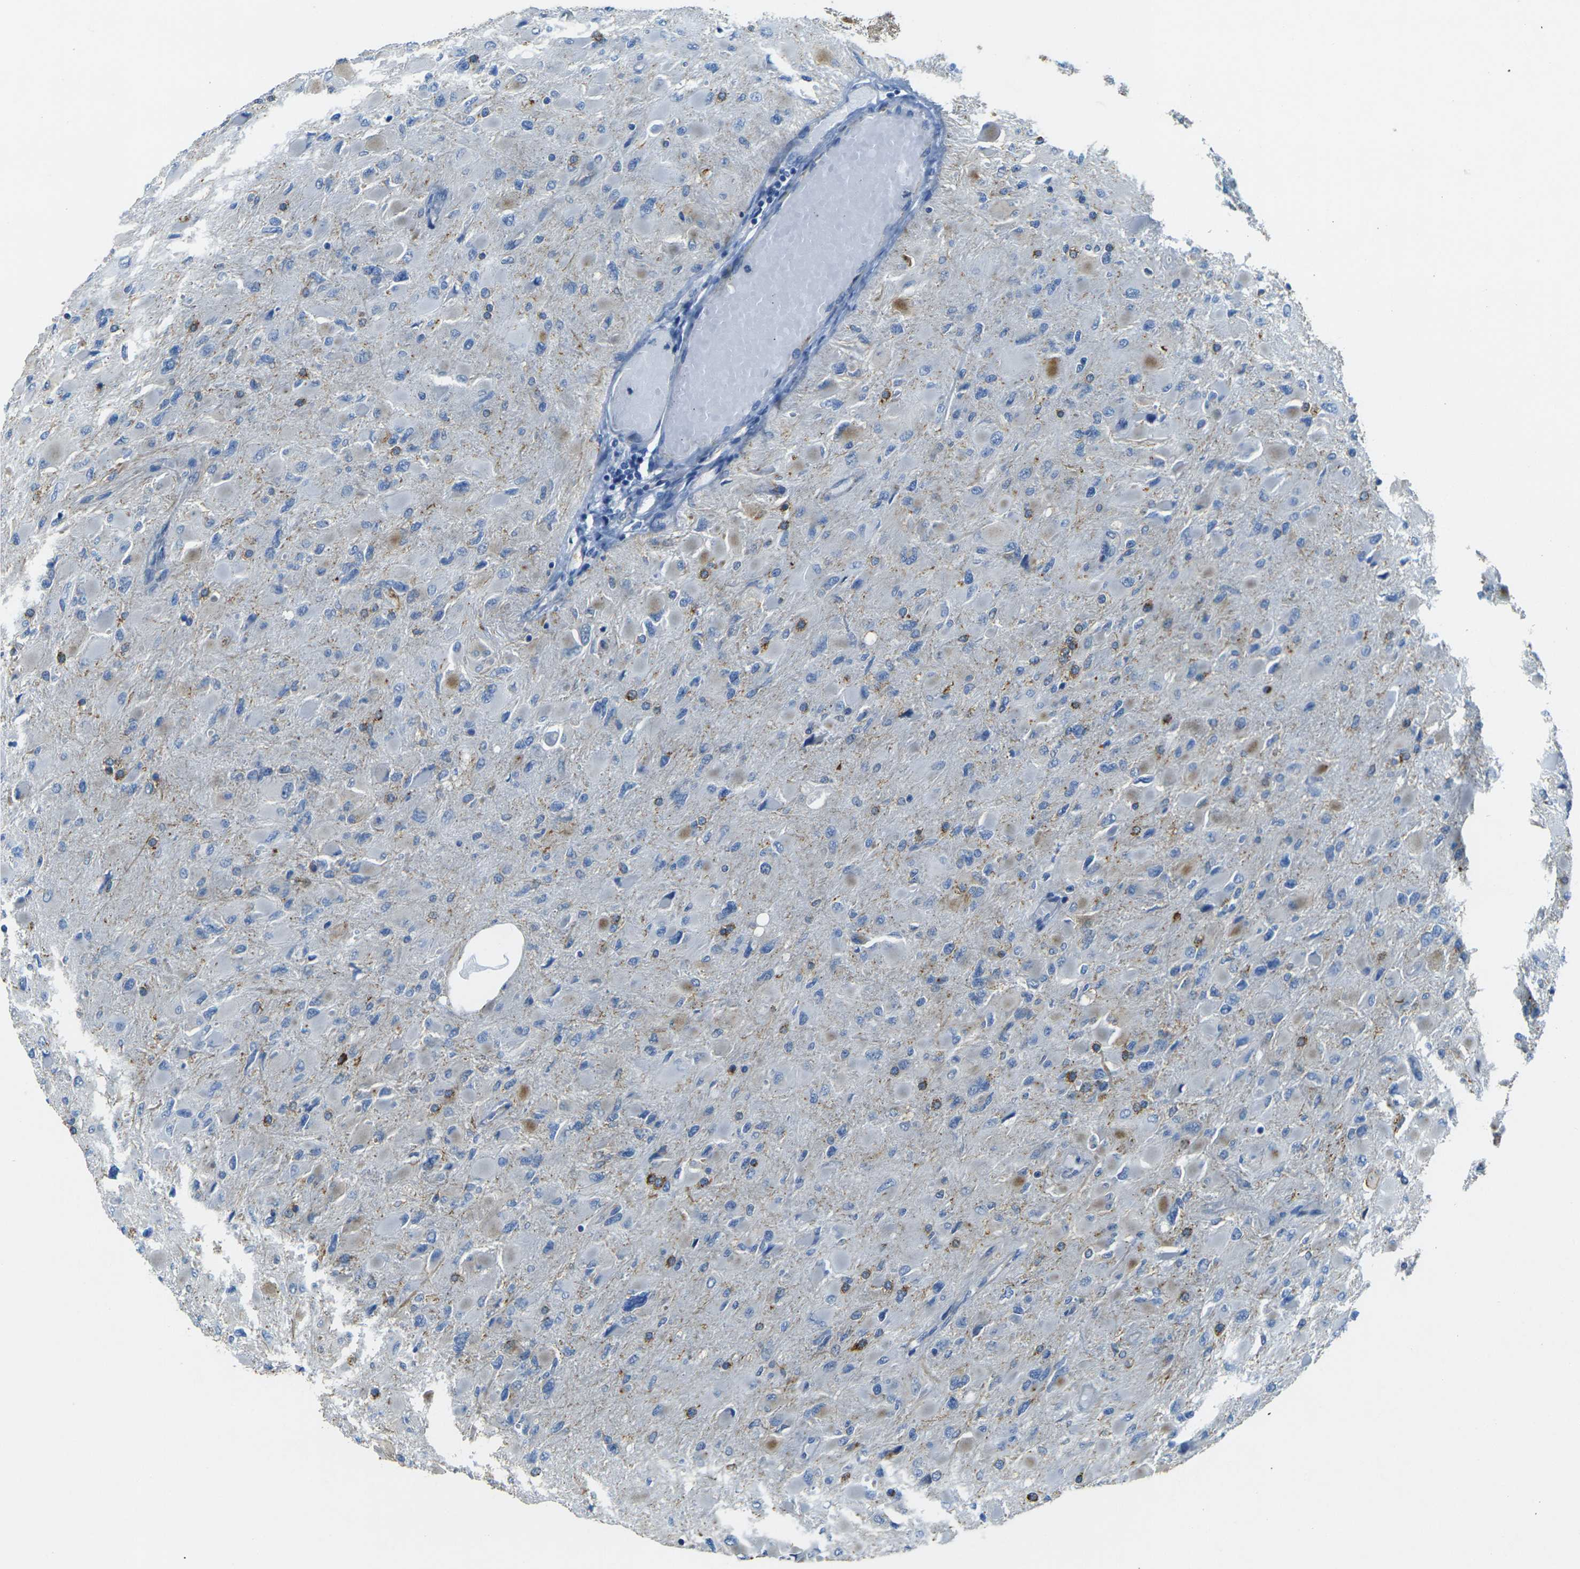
{"staining": {"intensity": "moderate", "quantity": "<25%", "location": "cytoplasmic/membranous"}, "tissue": "glioma", "cell_type": "Tumor cells", "image_type": "cancer", "snomed": [{"axis": "morphology", "description": "Glioma, malignant, High grade"}, {"axis": "topography", "description": "Cerebral cortex"}], "caption": "Immunohistochemistry image of neoplastic tissue: glioma stained using immunohistochemistry exhibits low levels of moderate protein expression localized specifically in the cytoplasmic/membranous of tumor cells, appearing as a cytoplasmic/membranous brown color.", "gene": "SORT1", "patient": {"sex": "female", "age": 36}}